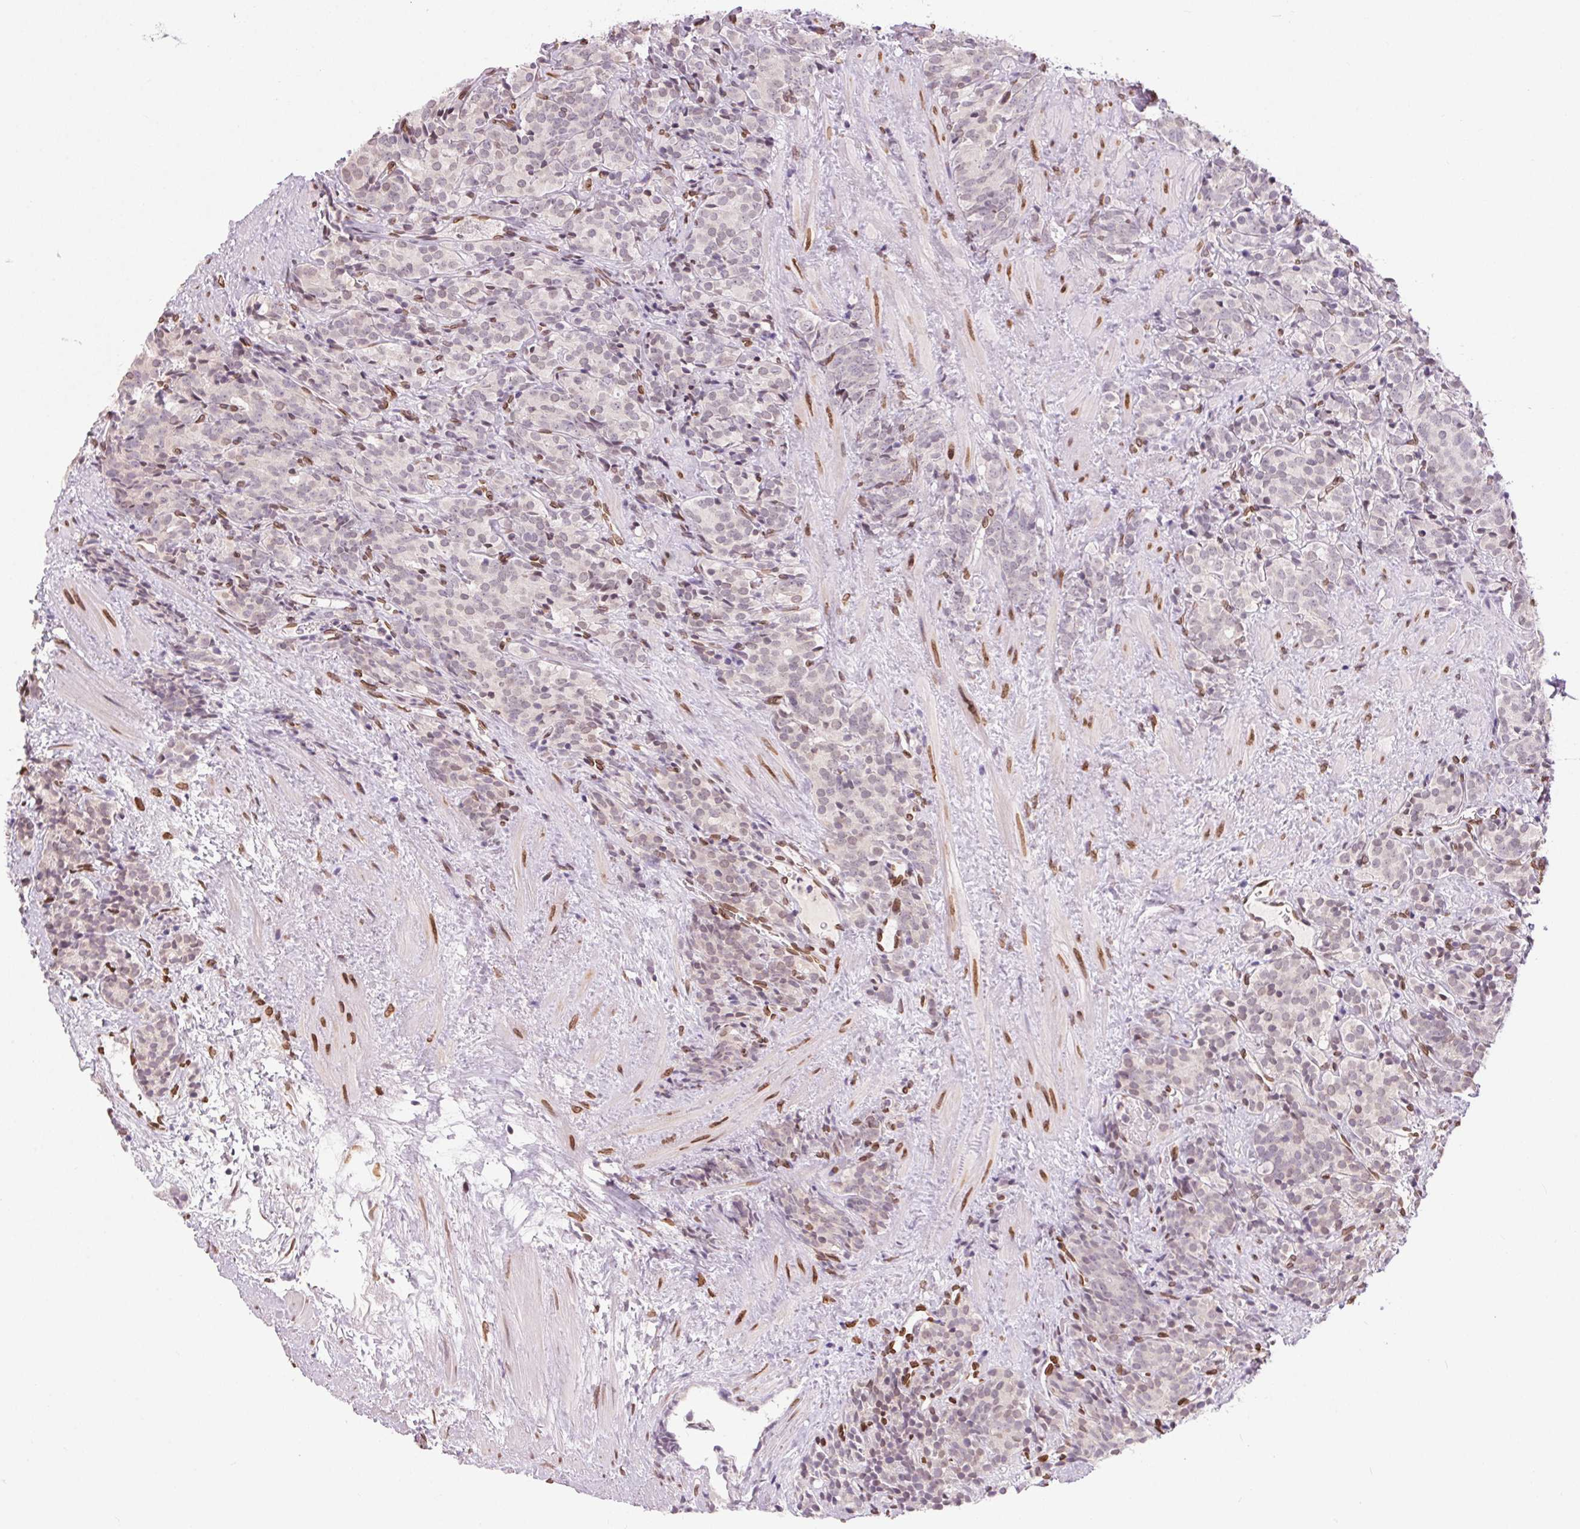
{"staining": {"intensity": "weak", "quantity": "<25%", "location": "nuclear"}, "tissue": "prostate cancer", "cell_type": "Tumor cells", "image_type": "cancer", "snomed": [{"axis": "morphology", "description": "Adenocarcinoma, High grade"}, {"axis": "topography", "description": "Prostate"}], "caption": "There is no significant expression in tumor cells of prostate cancer (high-grade adenocarcinoma).", "gene": "TMEM175", "patient": {"sex": "male", "age": 84}}